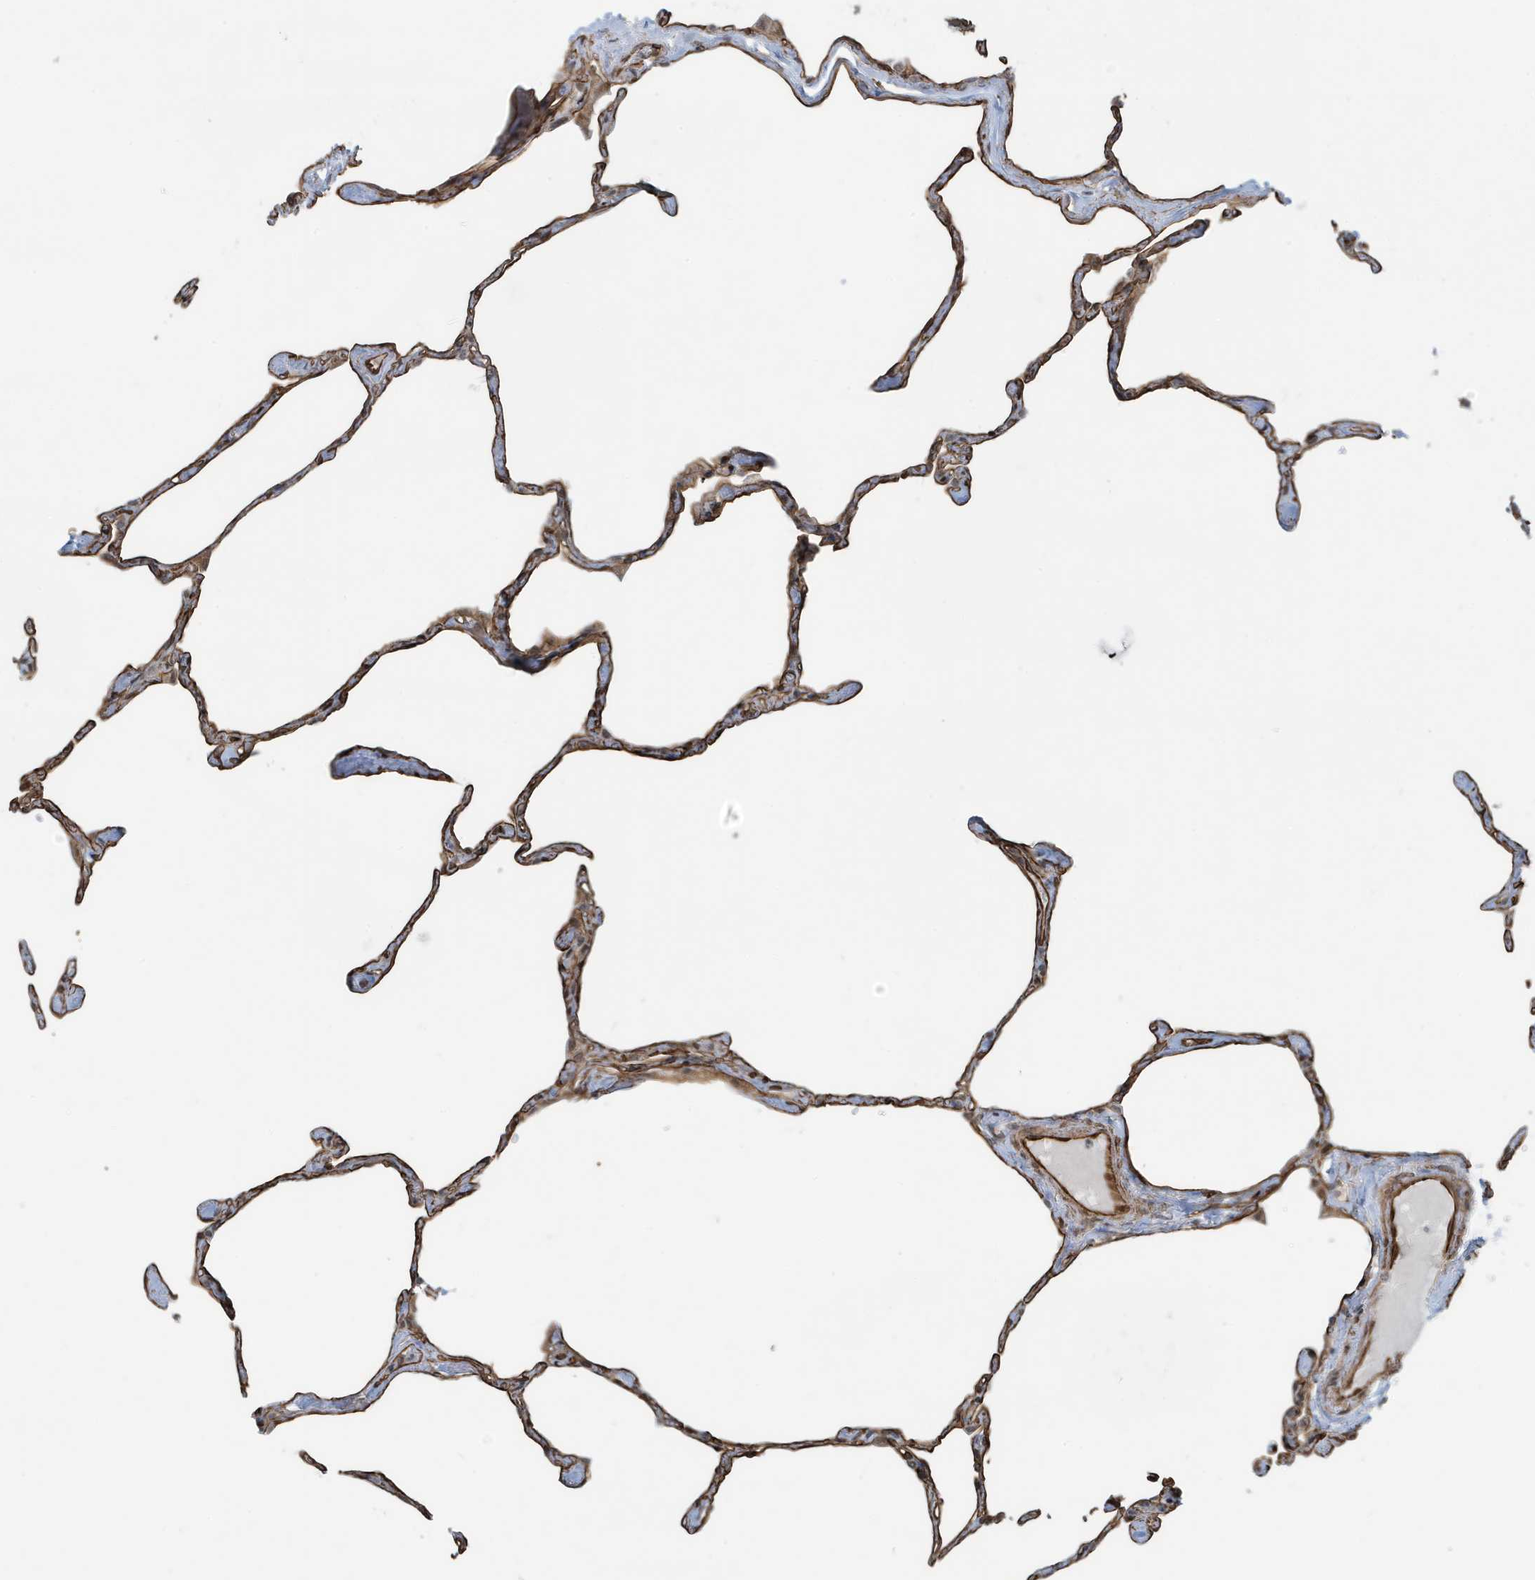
{"staining": {"intensity": "moderate", "quantity": "<25%", "location": "cytoplasmic/membranous"}, "tissue": "lung", "cell_type": "Alveolar cells", "image_type": "normal", "snomed": [{"axis": "morphology", "description": "Normal tissue, NOS"}, {"axis": "topography", "description": "Lung"}], "caption": "IHC (DAB (3,3'-diaminobenzidine)) staining of unremarkable human lung displays moderate cytoplasmic/membranous protein expression in about <25% of alveolar cells.", "gene": "CHCHD4", "patient": {"sex": "male", "age": 65}}